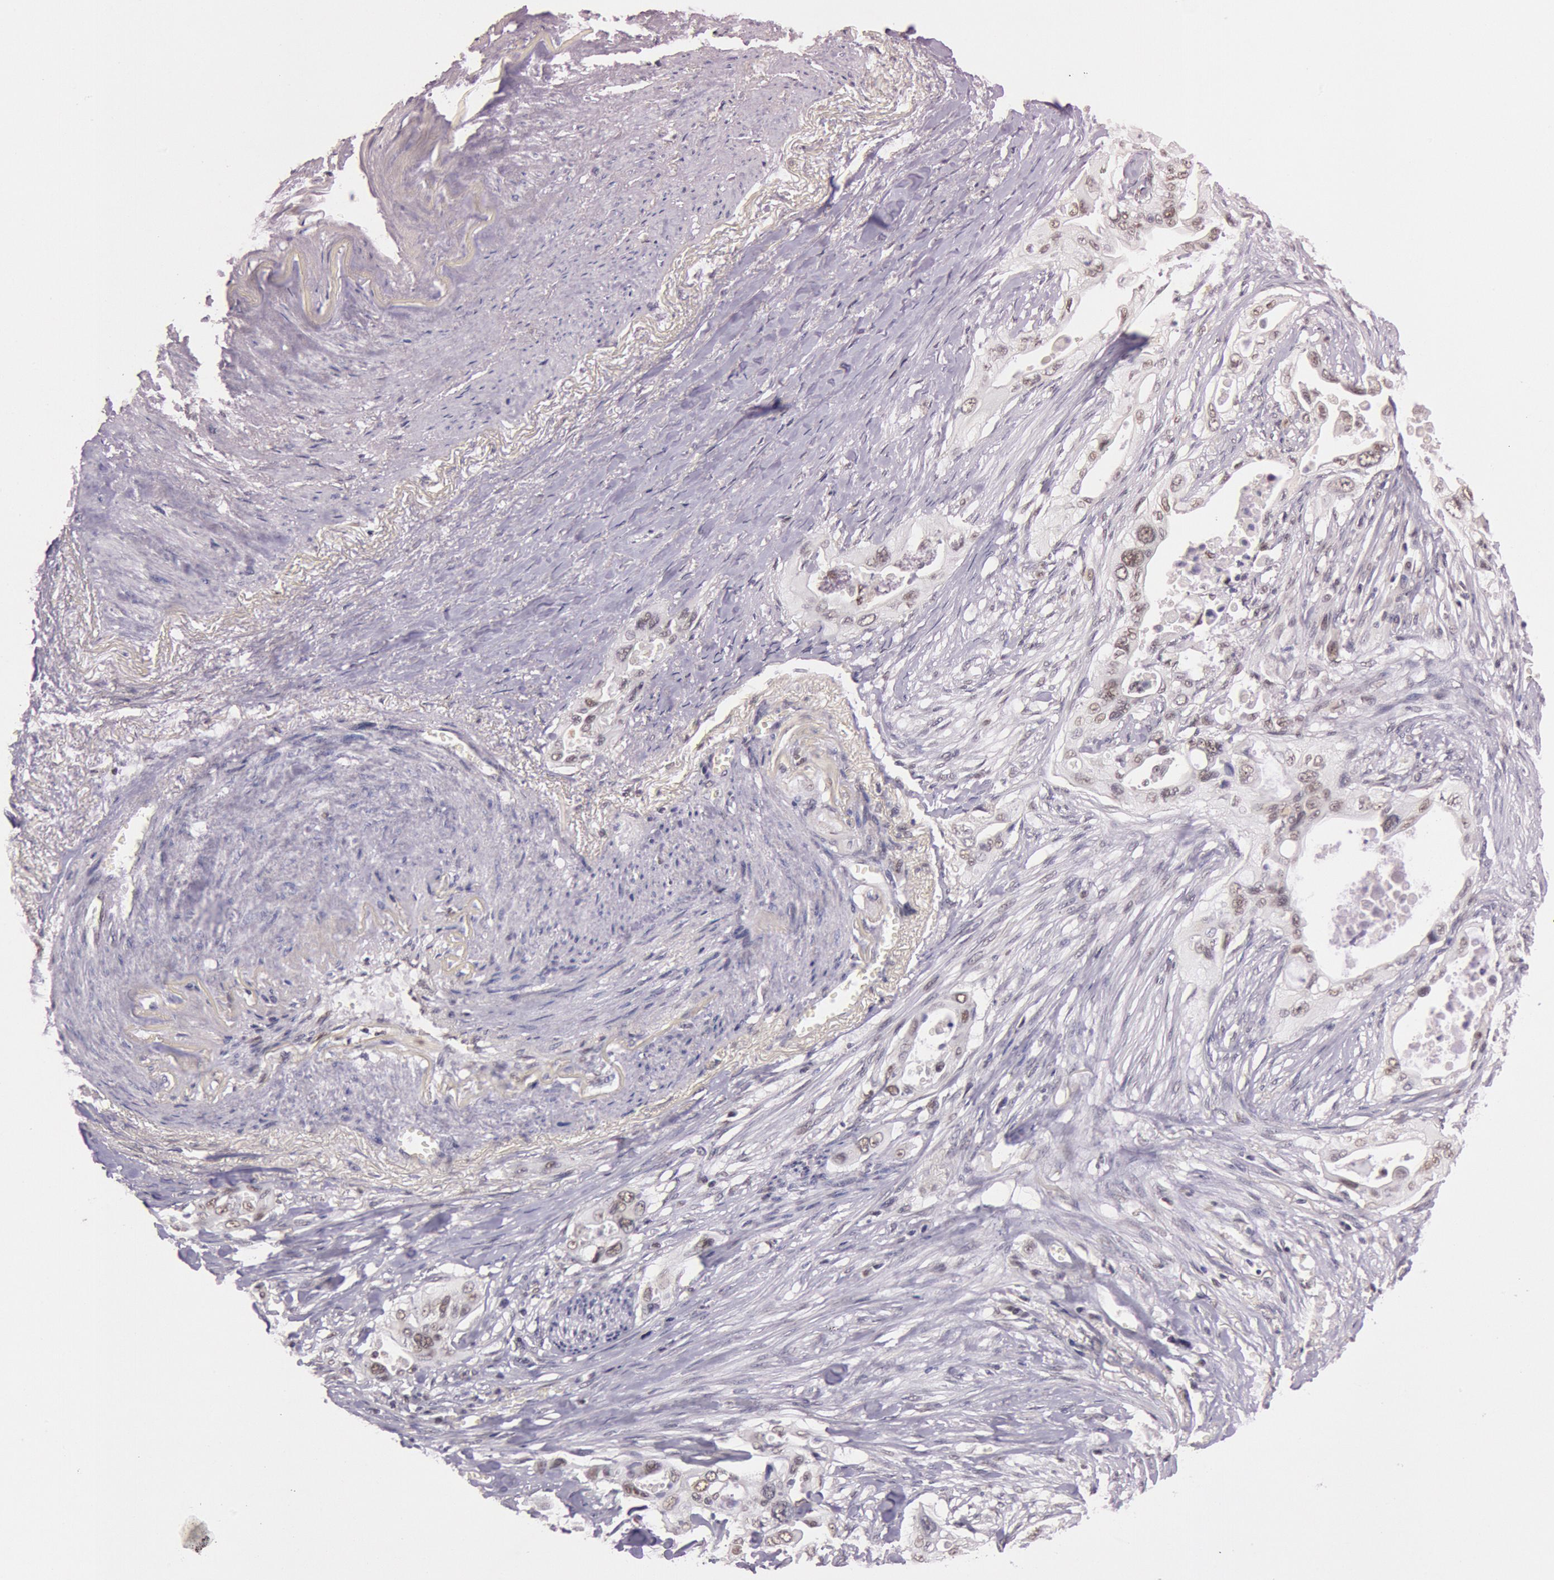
{"staining": {"intensity": "weak", "quantity": "<25%", "location": "nuclear"}, "tissue": "pancreatic cancer", "cell_type": "Tumor cells", "image_type": "cancer", "snomed": [{"axis": "morphology", "description": "Adenocarcinoma, NOS"}, {"axis": "topography", "description": "Pancreas"}], "caption": "Human adenocarcinoma (pancreatic) stained for a protein using IHC shows no expression in tumor cells.", "gene": "TASL", "patient": {"sex": "male", "age": 77}}